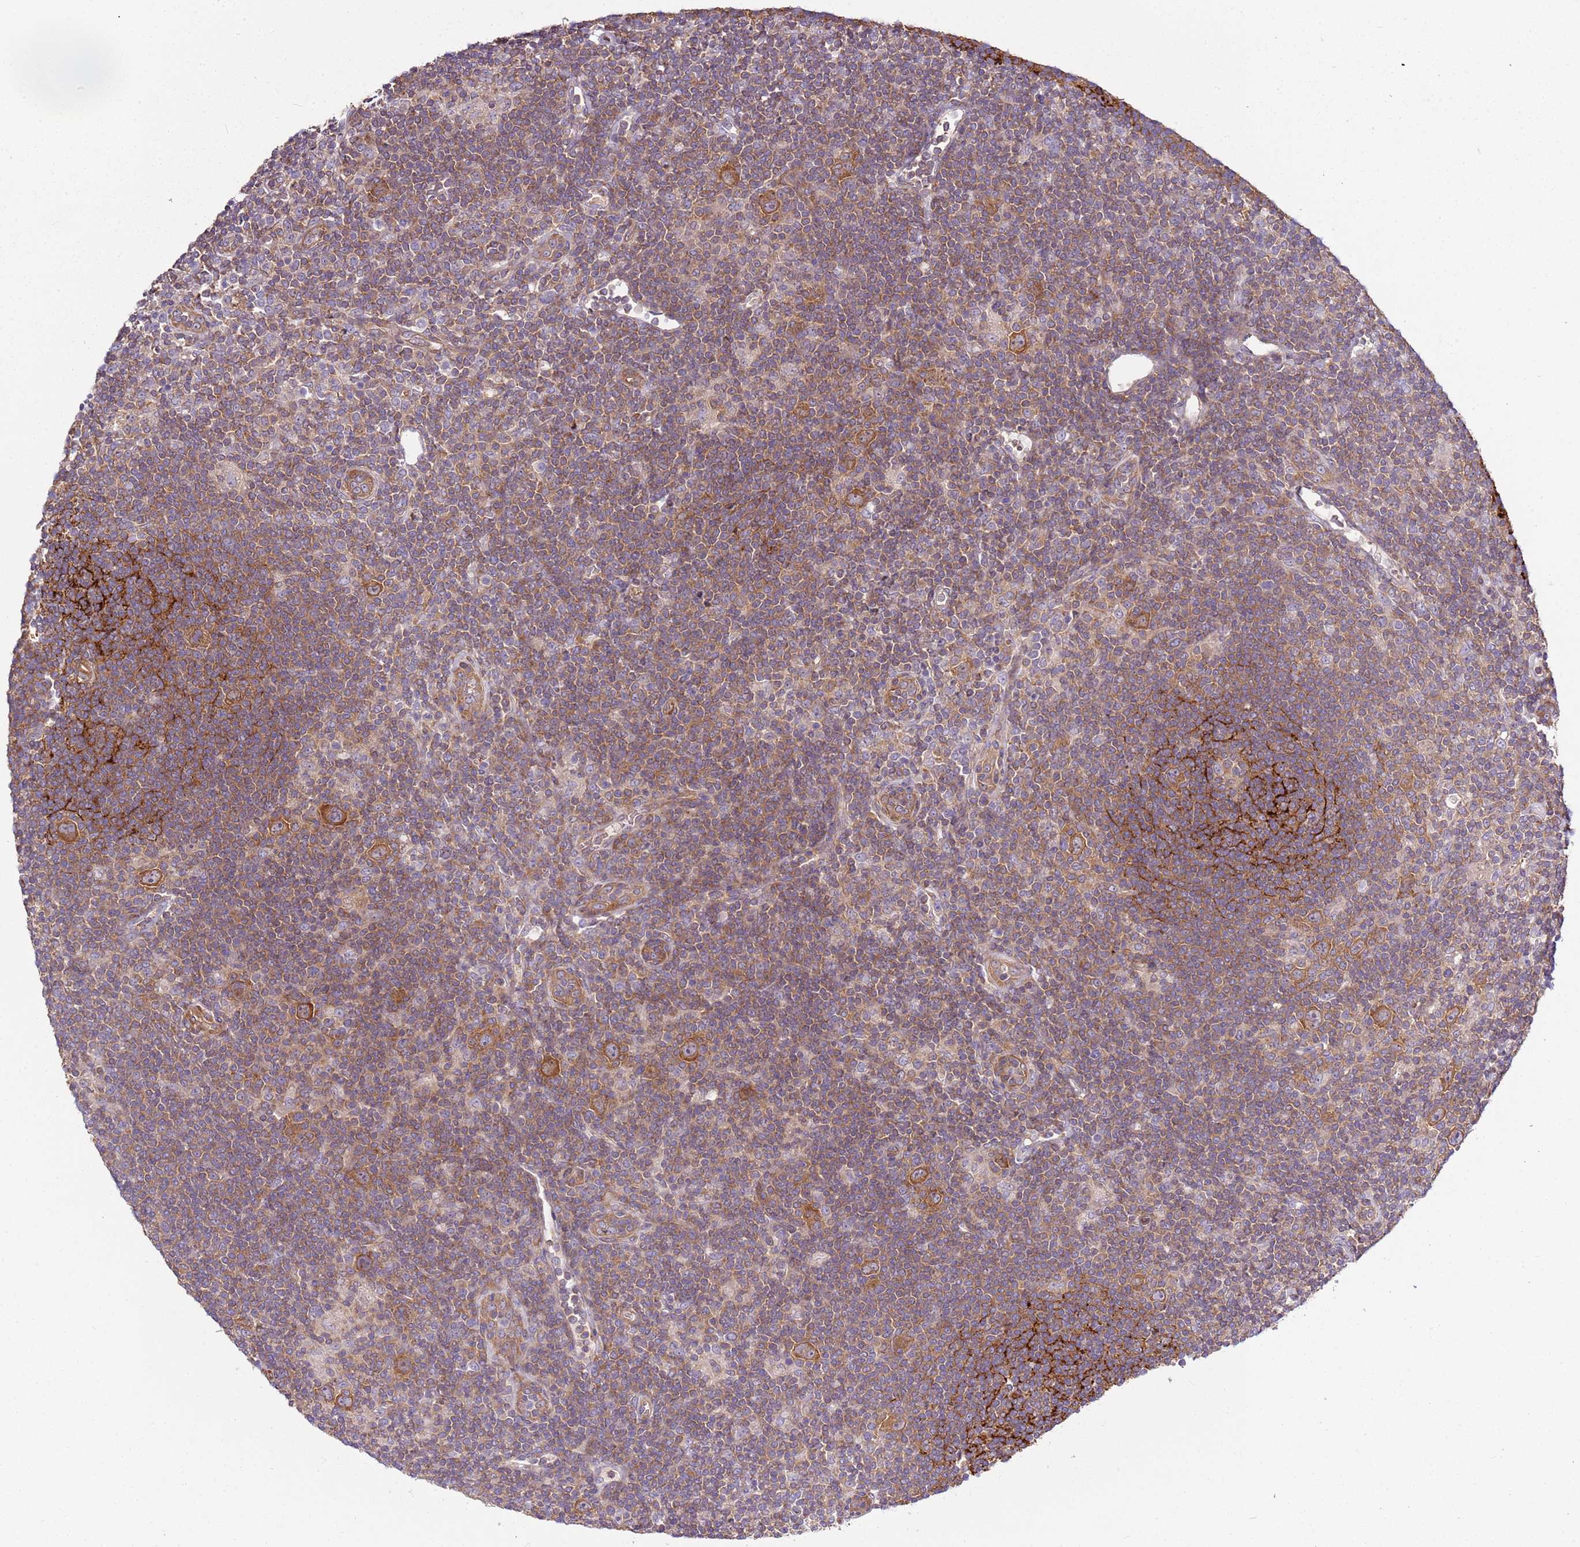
{"staining": {"intensity": "strong", "quantity": ">75%", "location": "cytoplasmic/membranous"}, "tissue": "lymphoma", "cell_type": "Tumor cells", "image_type": "cancer", "snomed": [{"axis": "morphology", "description": "Hodgkin's disease, NOS"}, {"axis": "topography", "description": "Lymph node"}], "caption": "Strong cytoplasmic/membranous staining is present in about >75% of tumor cells in Hodgkin's disease.", "gene": "GNL1", "patient": {"sex": "female", "age": 57}}